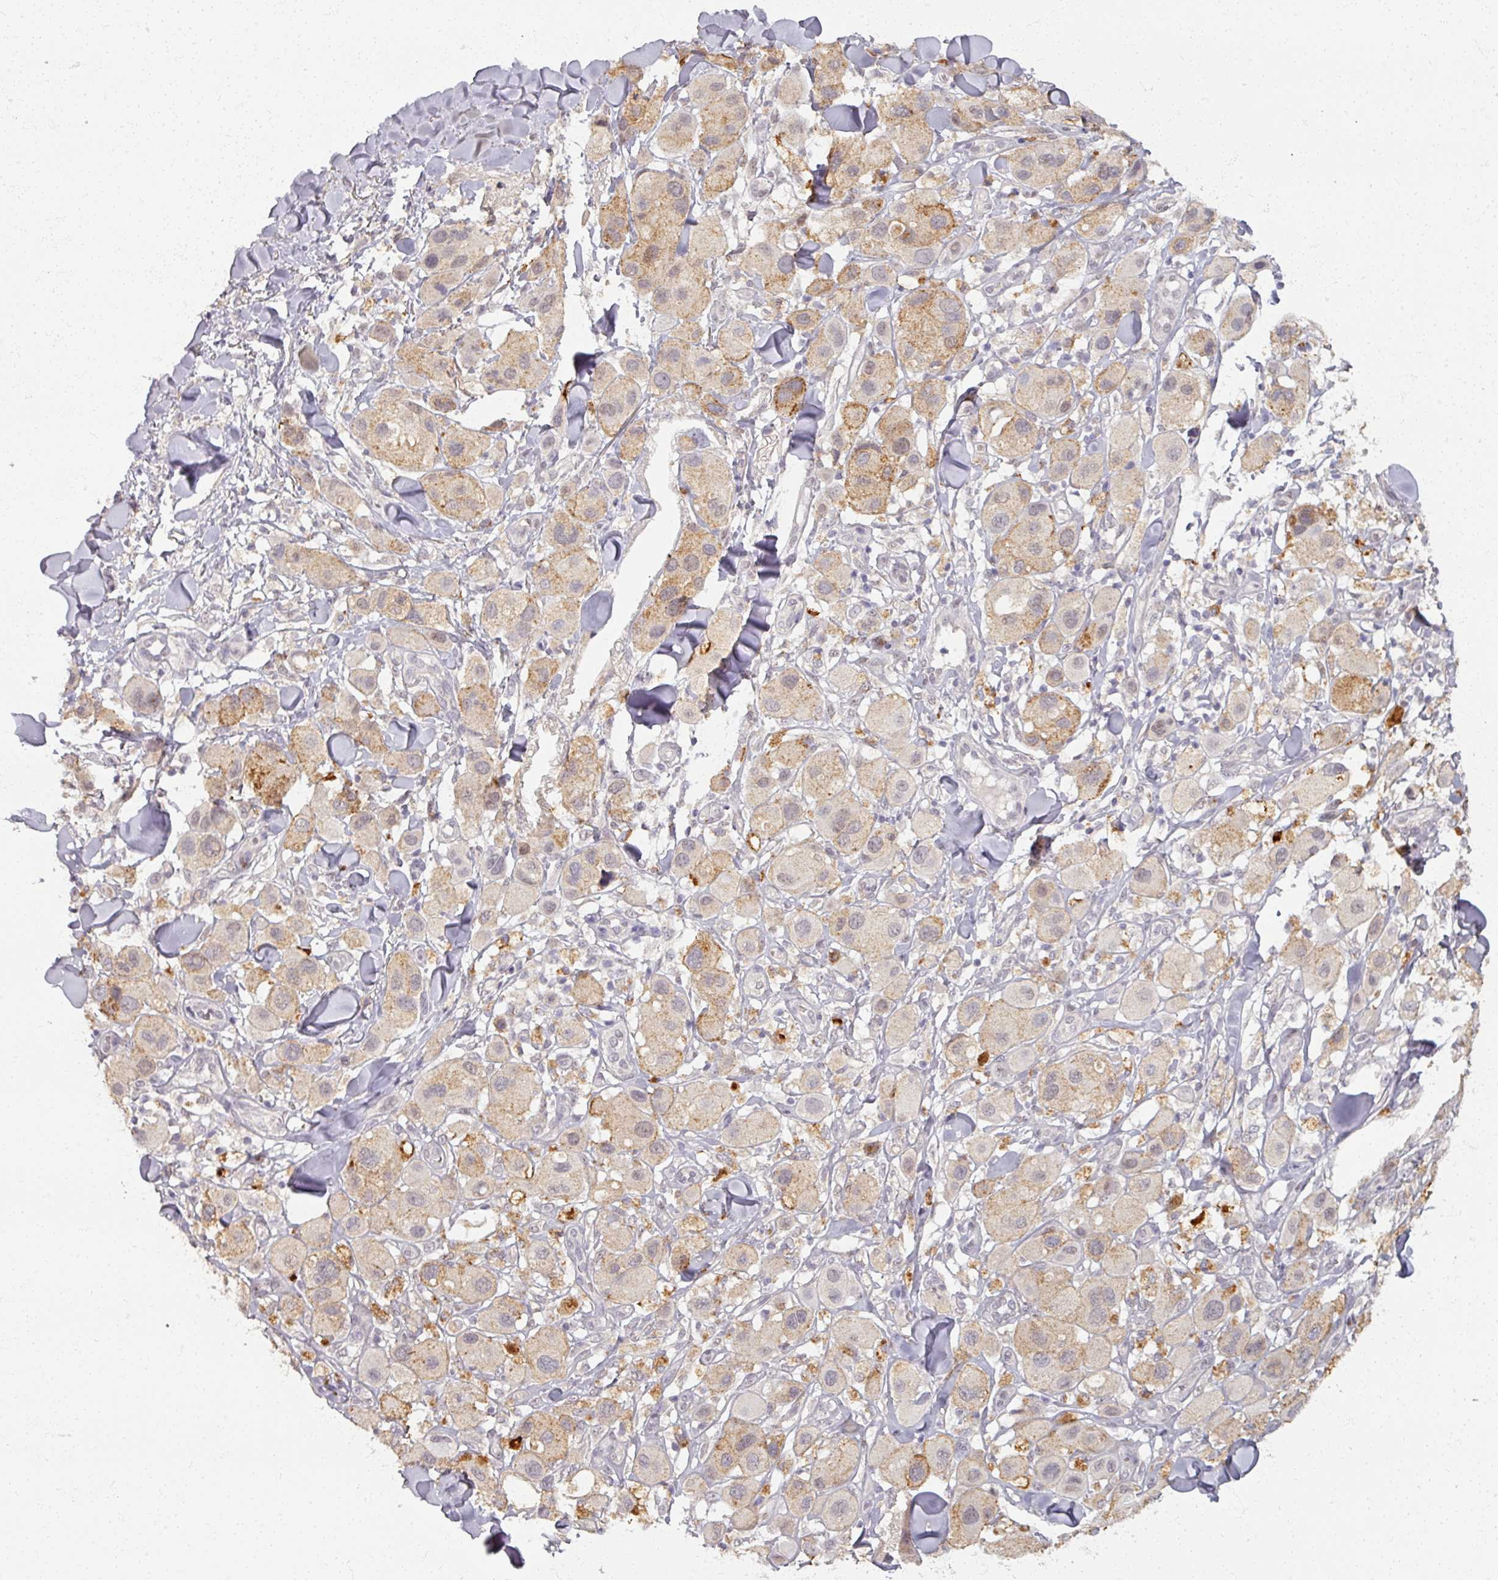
{"staining": {"intensity": "moderate", "quantity": "<25%", "location": "cytoplasmic/membranous"}, "tissue": "melanoma", "cell_type": "Tumor cells", "image_type": "cancer", "snomed": [{"axis": "morphology", "description": "Malignant melanoma, Metastatic site"}, {"axis": "topography", "description": "Skin"}], "caption": "DAB immunohistochemical staining of malignant melanoma (metastatic site) reveals moderate cytoplasmic/membranous protein staining in about <25% of tumor cells.", "gene": "SOX11", "patient": {"sex": "male", "age": 41}}